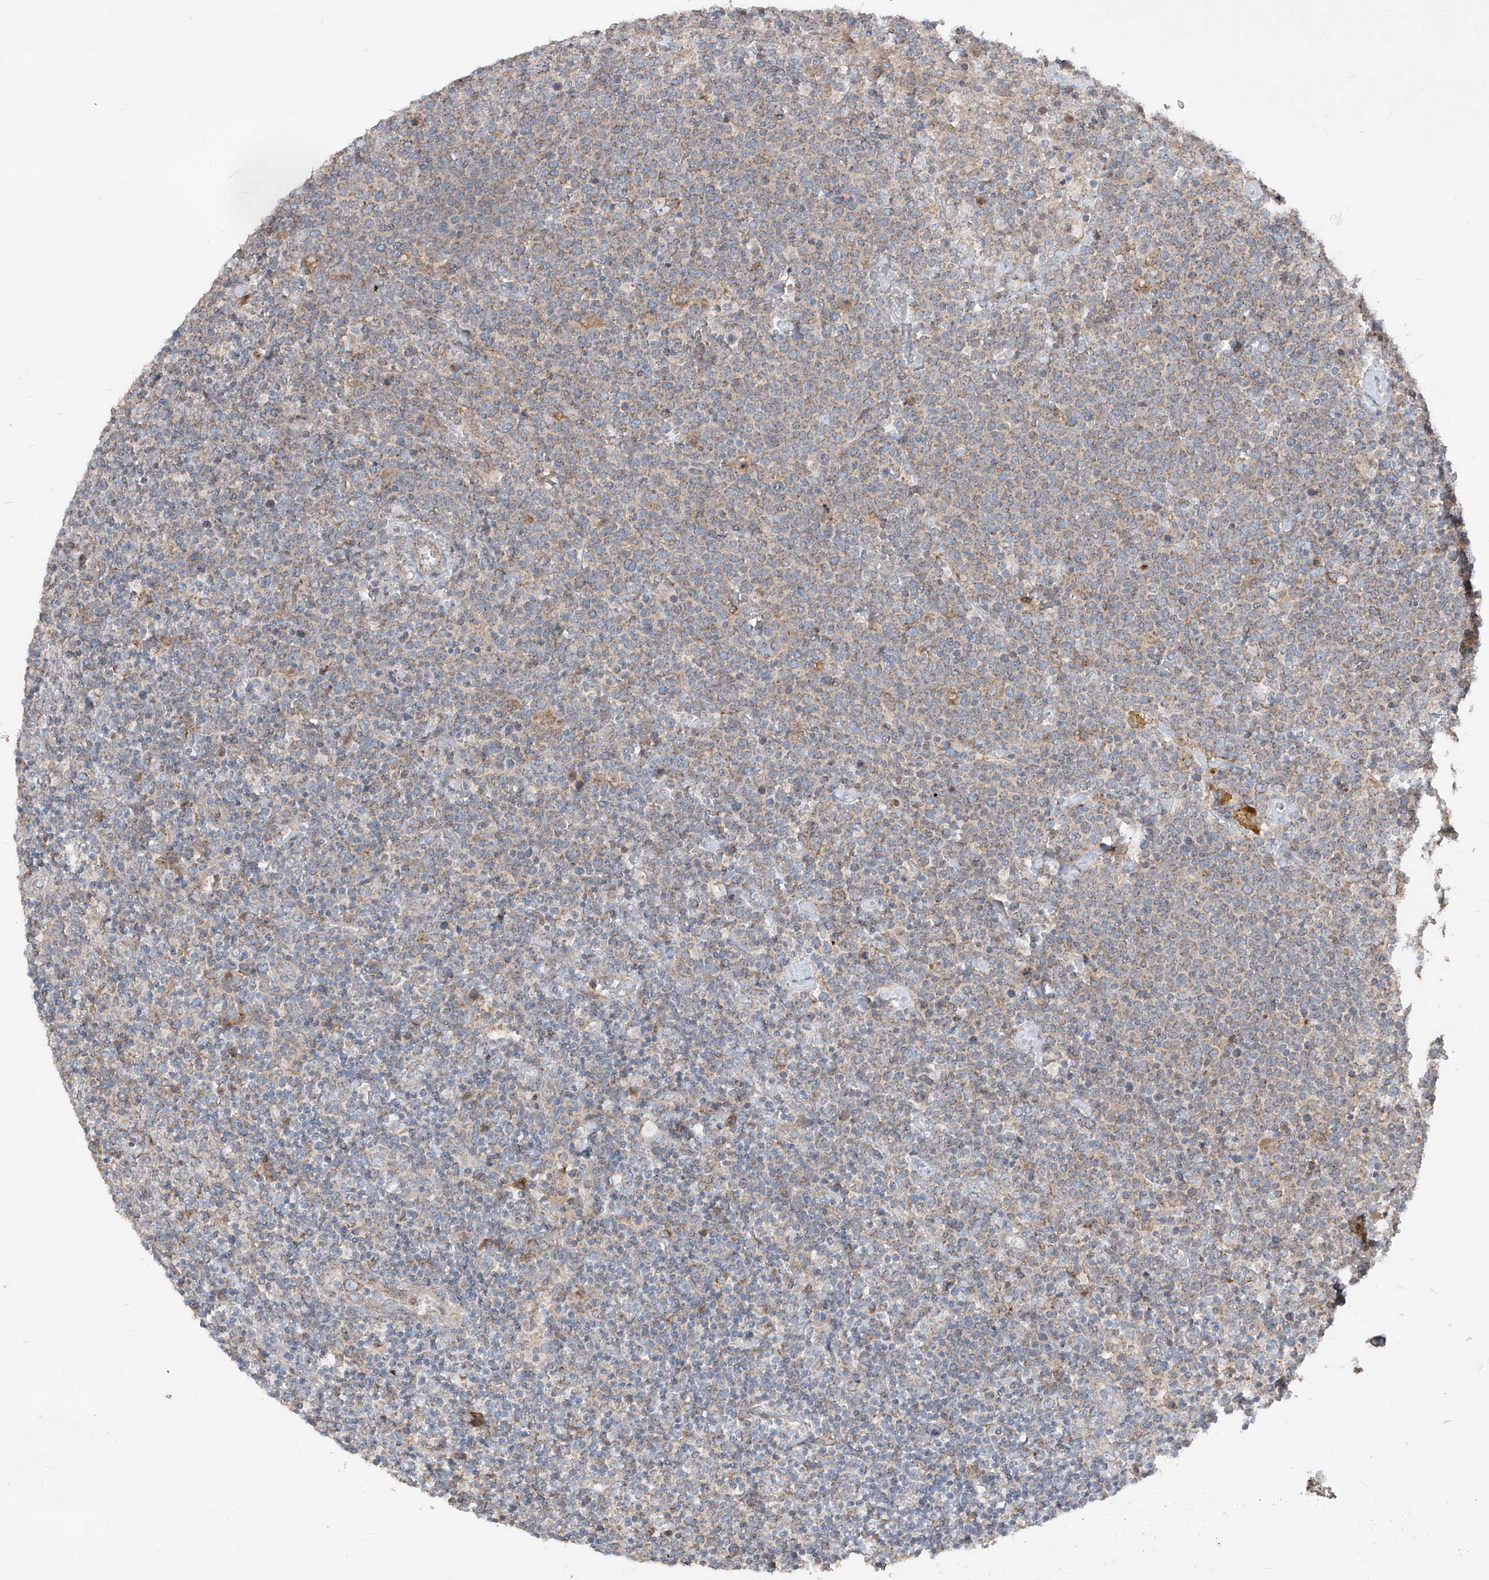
{"staining": {"intensity": "moderate", "quantity": ">75%", "location": "cytoplasmic/membranous"}, "tissue": "lymphoma", "cell_type": "Tumor cells", "image_type": "cancer", "snomed": [{"axis": "morphology", "description": "Malignant lymphoma, non-Hodgkin's type, High grade"}, {"axis": "topography", "description": "Lymph node"}], "caption": "Lymphoma stained for a protein displays moderate cytoplasmic/membranous positivity in tumor cells.", "gene": "ABCD3", "patient": {"sex": "male", "age": 61}}